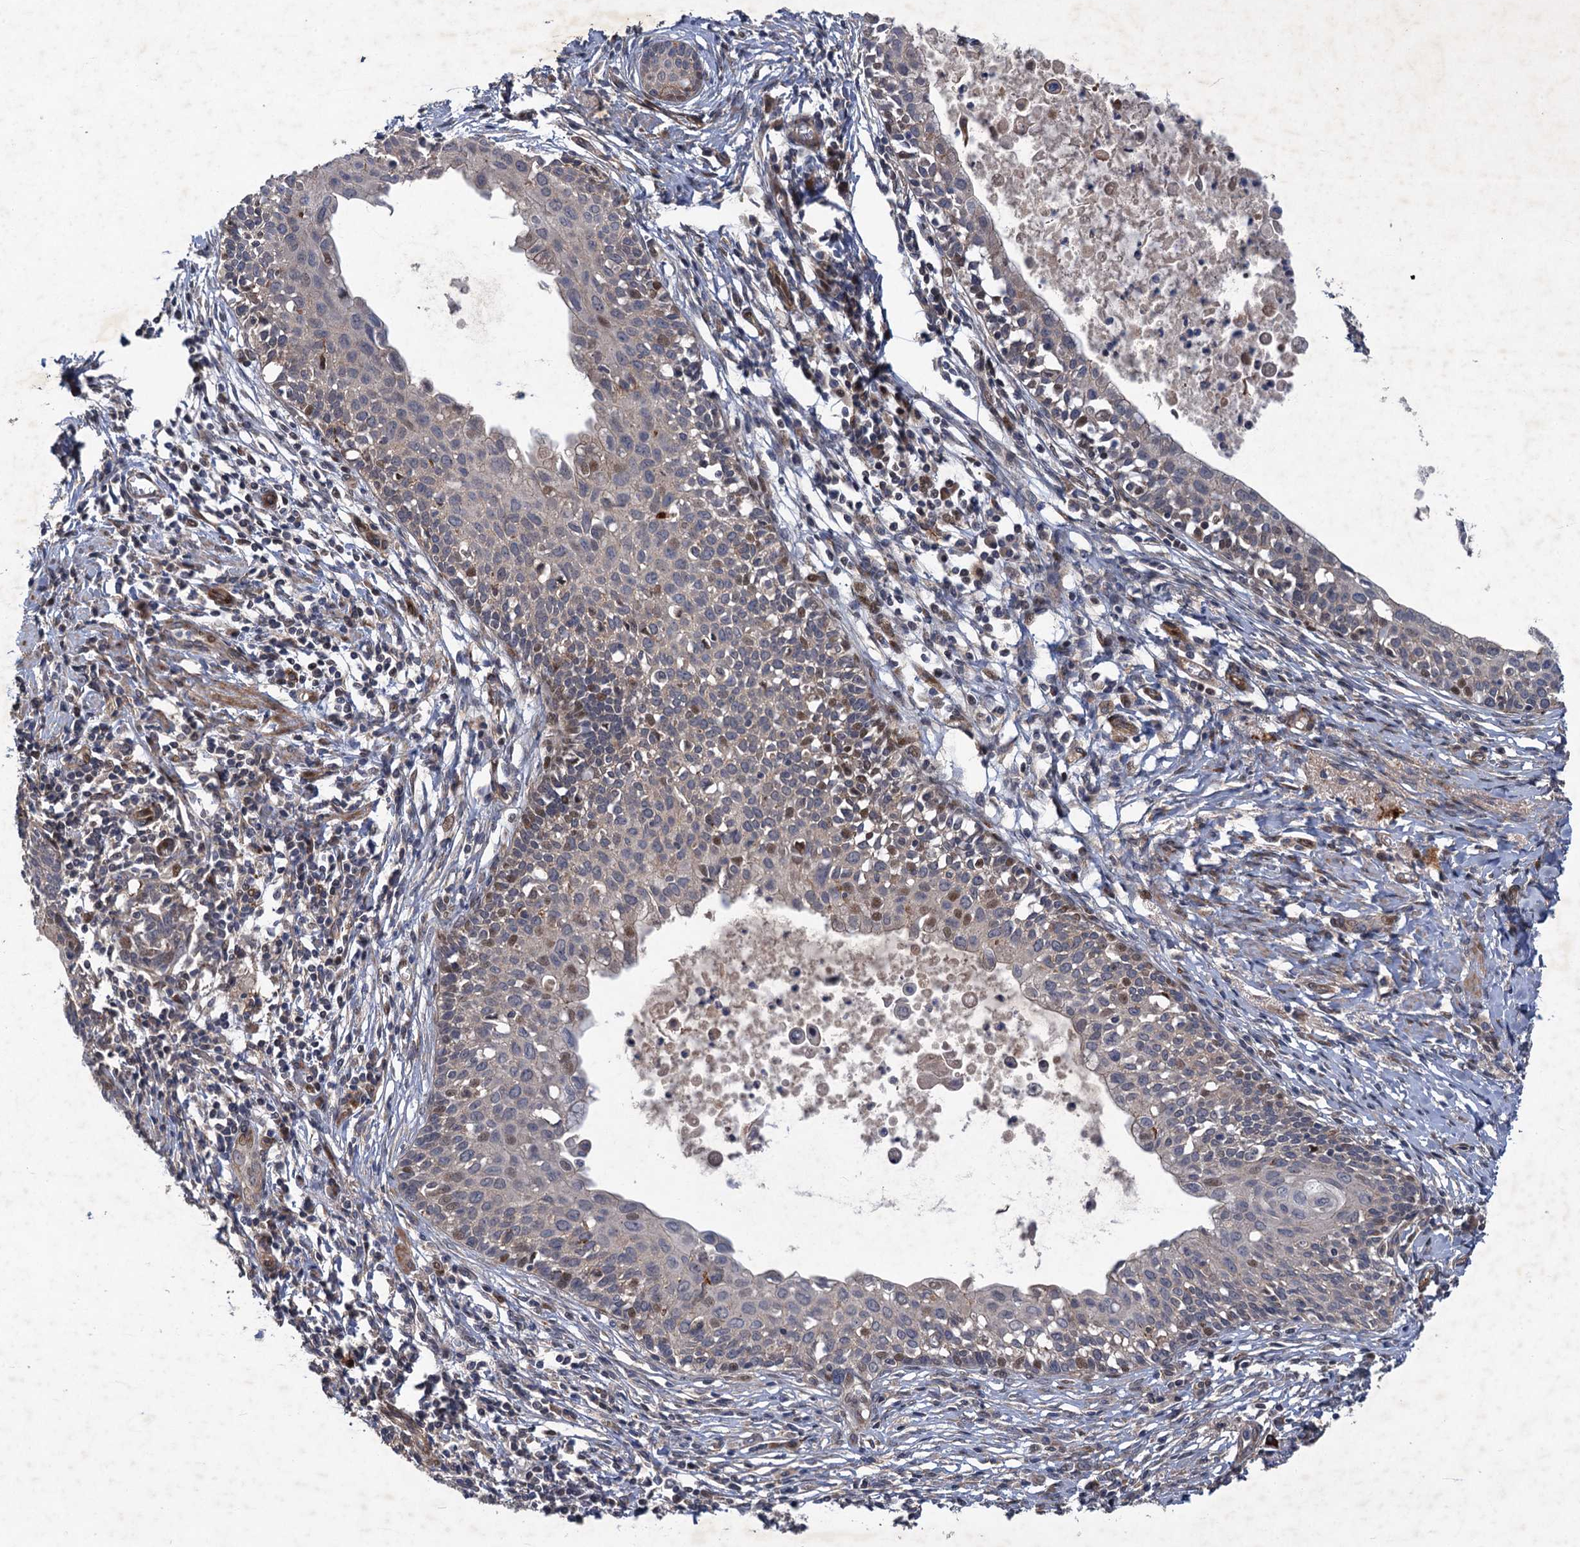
{"staining": {"intensity": "moderate", "quantity": "<25%", "location": "nuclear"}, "tissue": "cervical cancer", "cell_type": "Tumor cells", "image_type": "cancer", "snomed": [{"axis": "morphology", "description": "Squamous cell carcinoma, NOS"}, {"axis": "topography", "description": "Cervix"}], "caption": "Tumor cells display low levels of moderate nuclear expression in approximately <25% of cells in cervical cancer (squamous cell carcinoma). (Stains: DAB (3,3'-diaminobenzidine) in brown, nuclei in blue, Microscopy: brightfield microscopy at high magnification).", "gene": "NUDT22", "patient": {"sex": "female", "age": 52}}